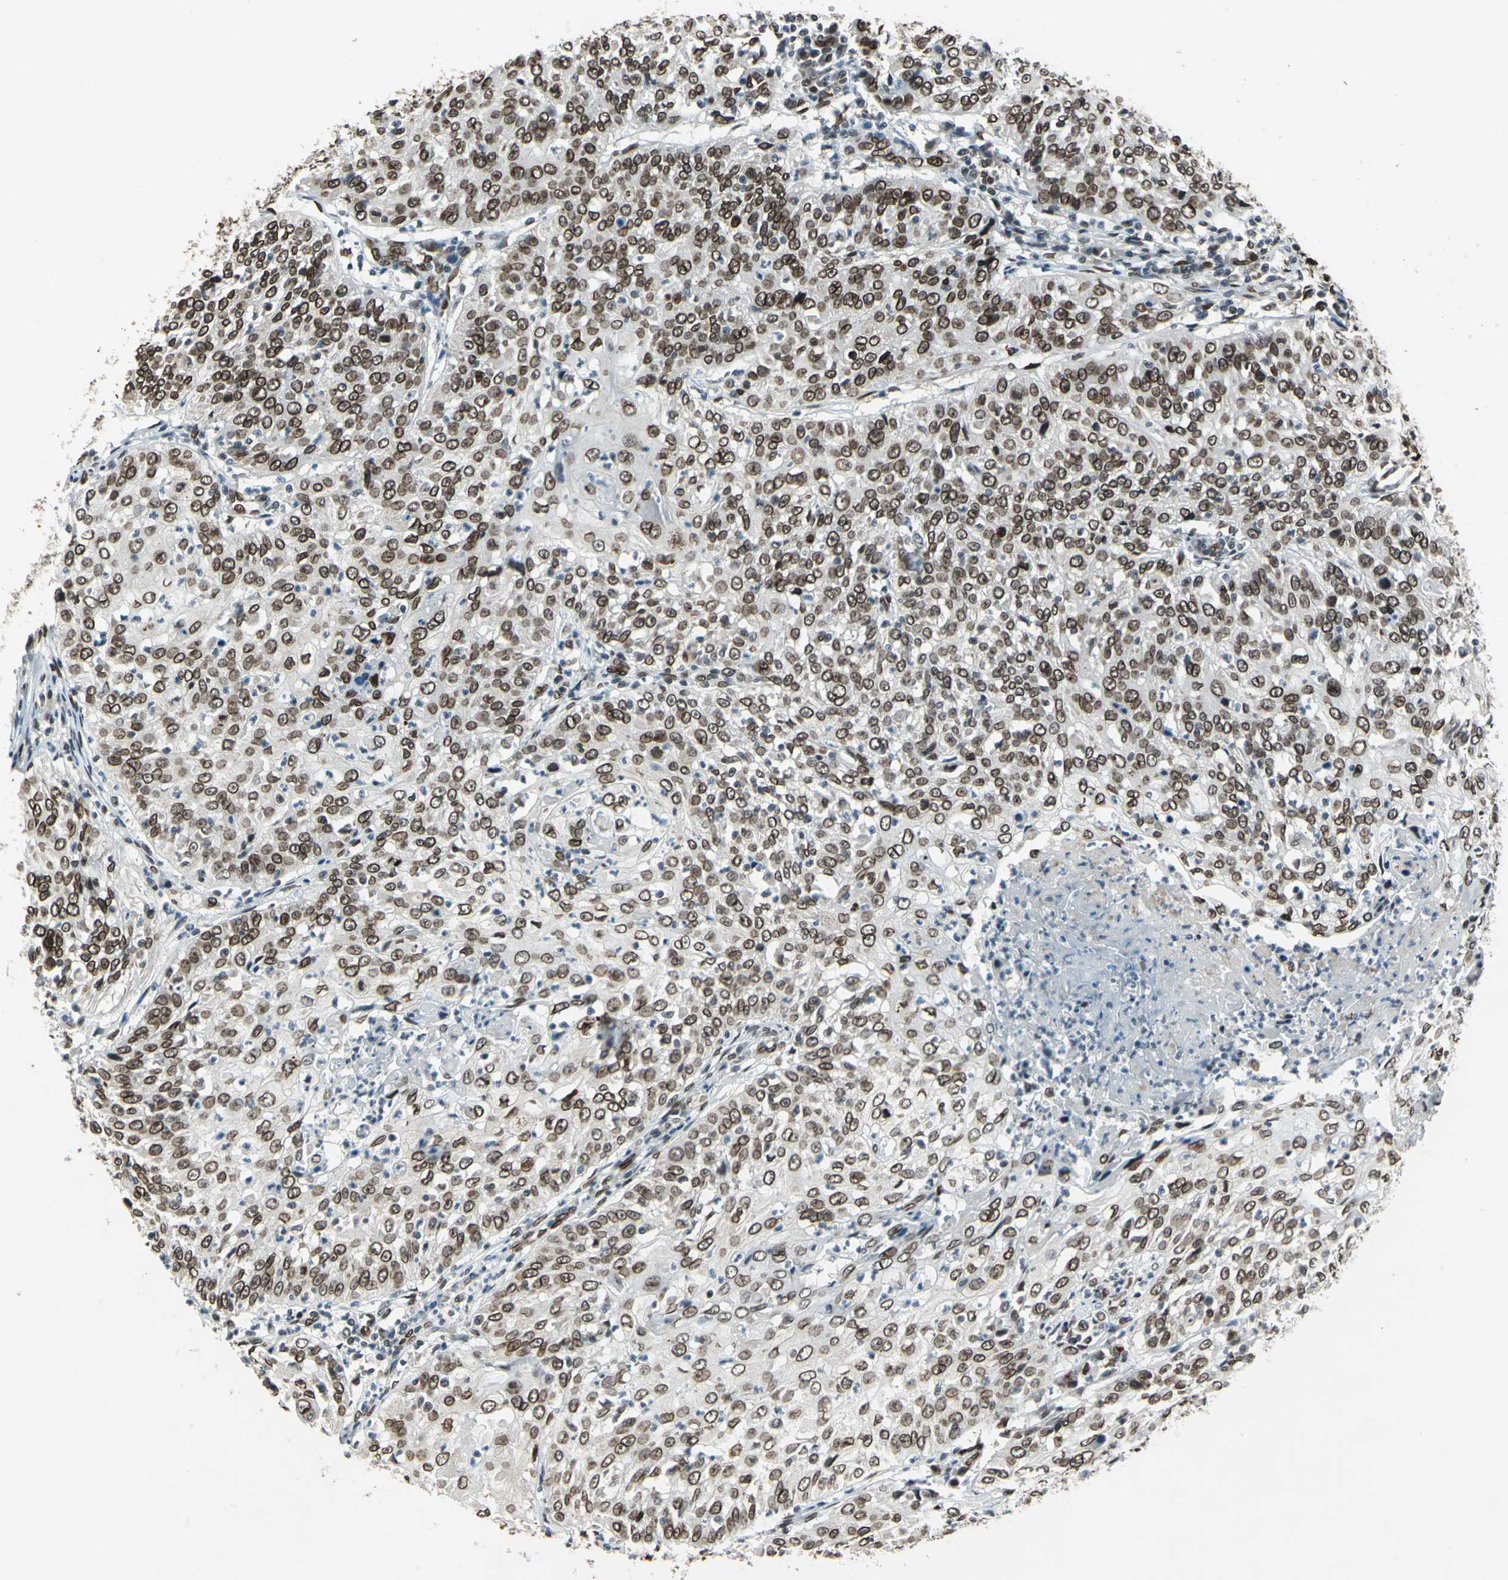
{"staining": {"intensity": "strong", "quantity": ">75%", "location": "cytoplasmic/membranous,nuclear"}, "tissue": "cervical cancer", "cell_type": "Tumor cells", "image_type": "cancer", "snomed": [{"axis": "morphology", "description": "Squamous cell carcinoma, NOS"}, {"axis": "topography", "description": "Cervix"}], "caption": "Protein staining by immunohistochemistry (IHC) displays strong cytoplasmic/membranous and nuclear expression in approximately >75% of tumor cells in cervical cancer.", "gene": "ISY1", "patient": {"sex": "female", "age": 39}}